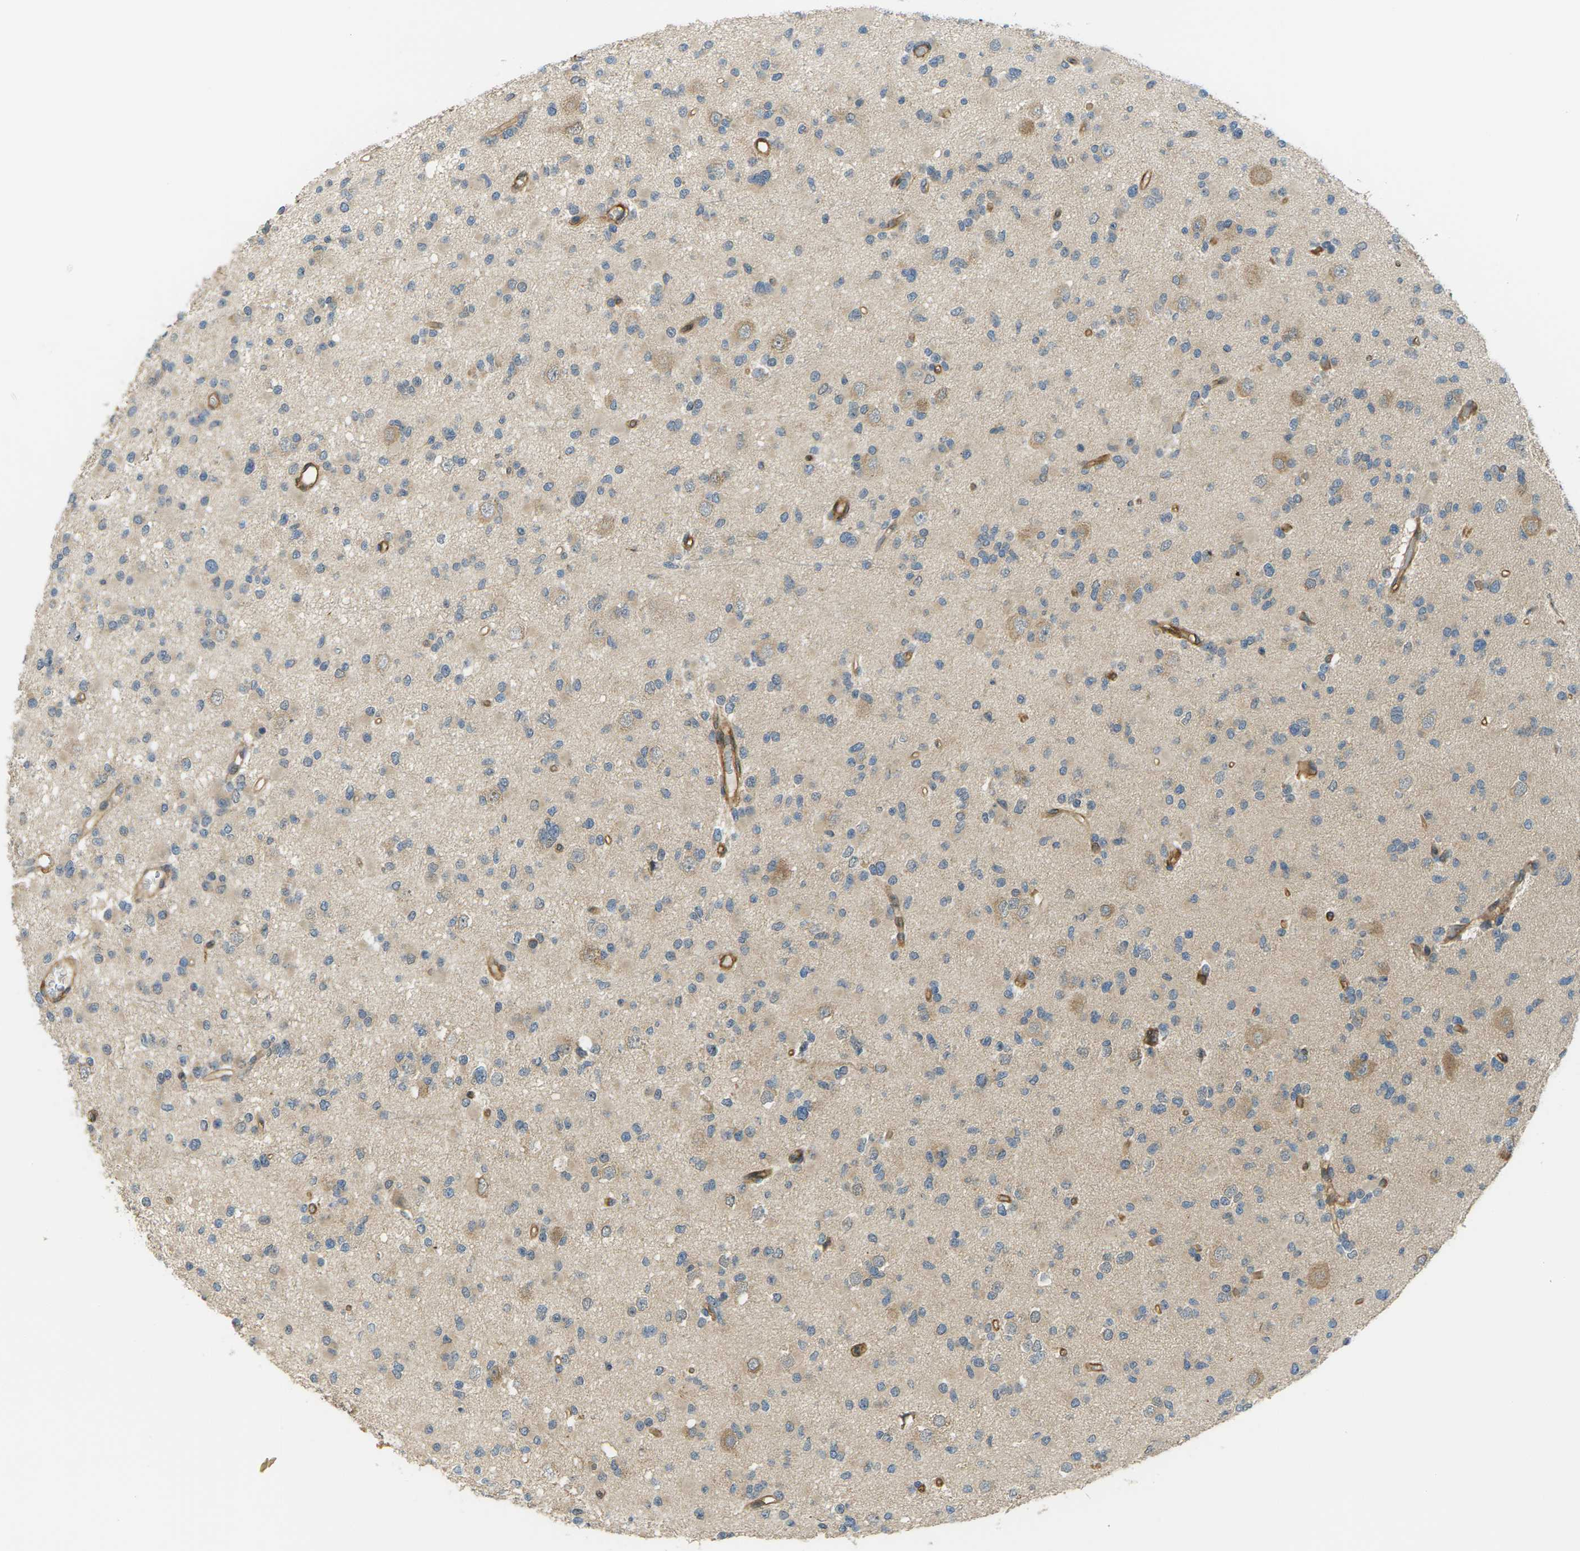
{"staining": {"intensity": "negative", "quantity": "none", "location": "none"}, "tissue": "glioma", "cell_type": "Tumor cells", "image_type": "cancer", "snomed": [{"axis": "morphology", "description": "Glioma, malignant, Low grade"}, {"axis": "topography", "description": "Brain"}], "caption": "Histopathology image shows no protein positivity in tumor cells of malignant glioma (low-grade) tissue.", "gene": "DDHD2", "patient": {"sex": "female", "age": 22}}